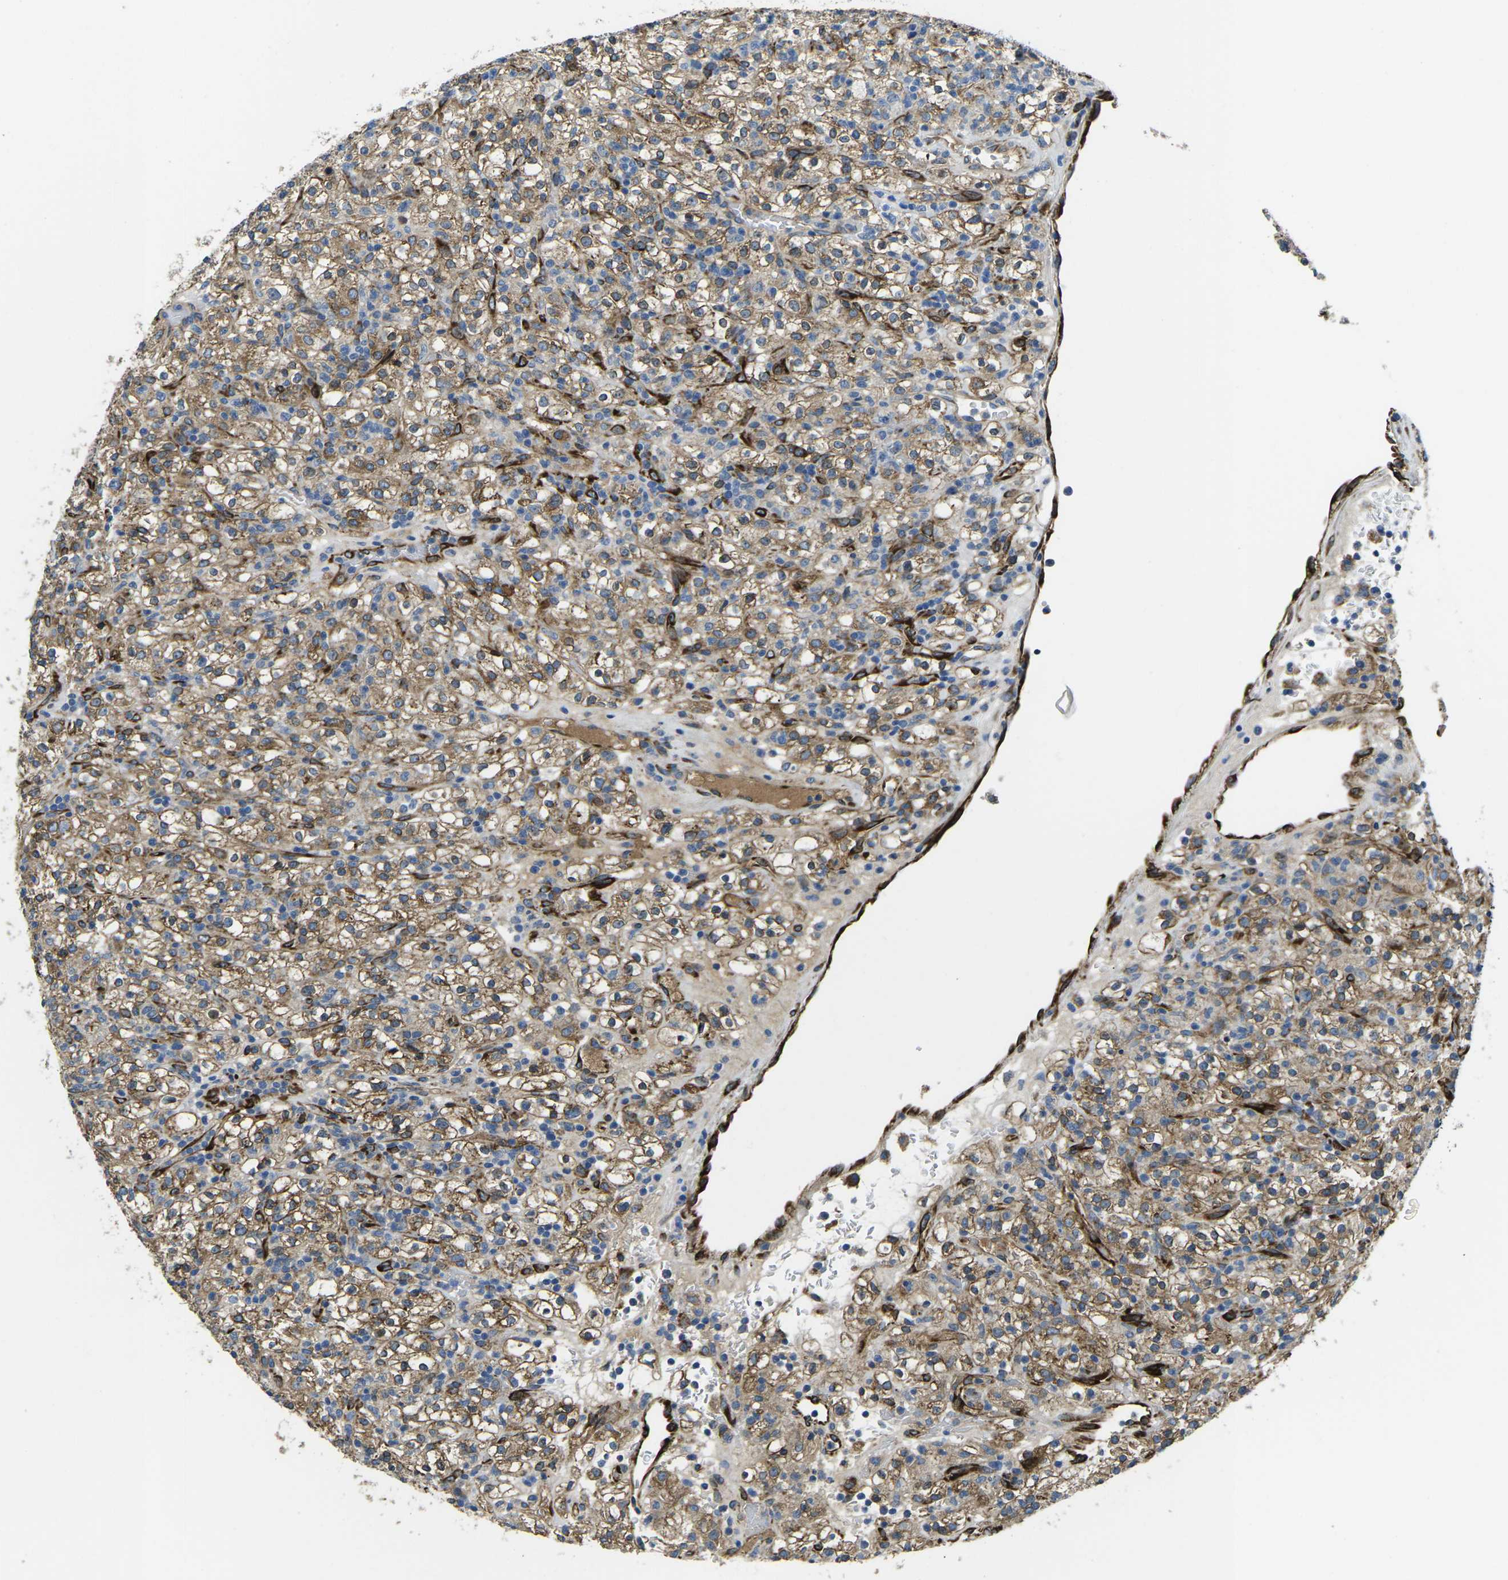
{"staining": {"intensity": "moderate", "quantity": ">75%", "location": "cytoplasmic/membranous"}, "tissue": "renal cancer", "cell_type": "Tumor cells", "image_type": "cancer", "snomed": [{"axis": "morphology", "description": "Normal tissue, NOS"}, {"axis": "morphology", "description": "Adenocarcinoma, NOS"}, {"axis": "topography", "description": "Kidney"}], "caption": "Immunohistochemical staining of human renal cancer (adenocarcinoma) demonstrates medium levels of moderate cytoplasmic/membranous expression in approximately >75% of tumor cells.", "gene": "PDZD8", "patient": {"sex": "female", "age": 72}}